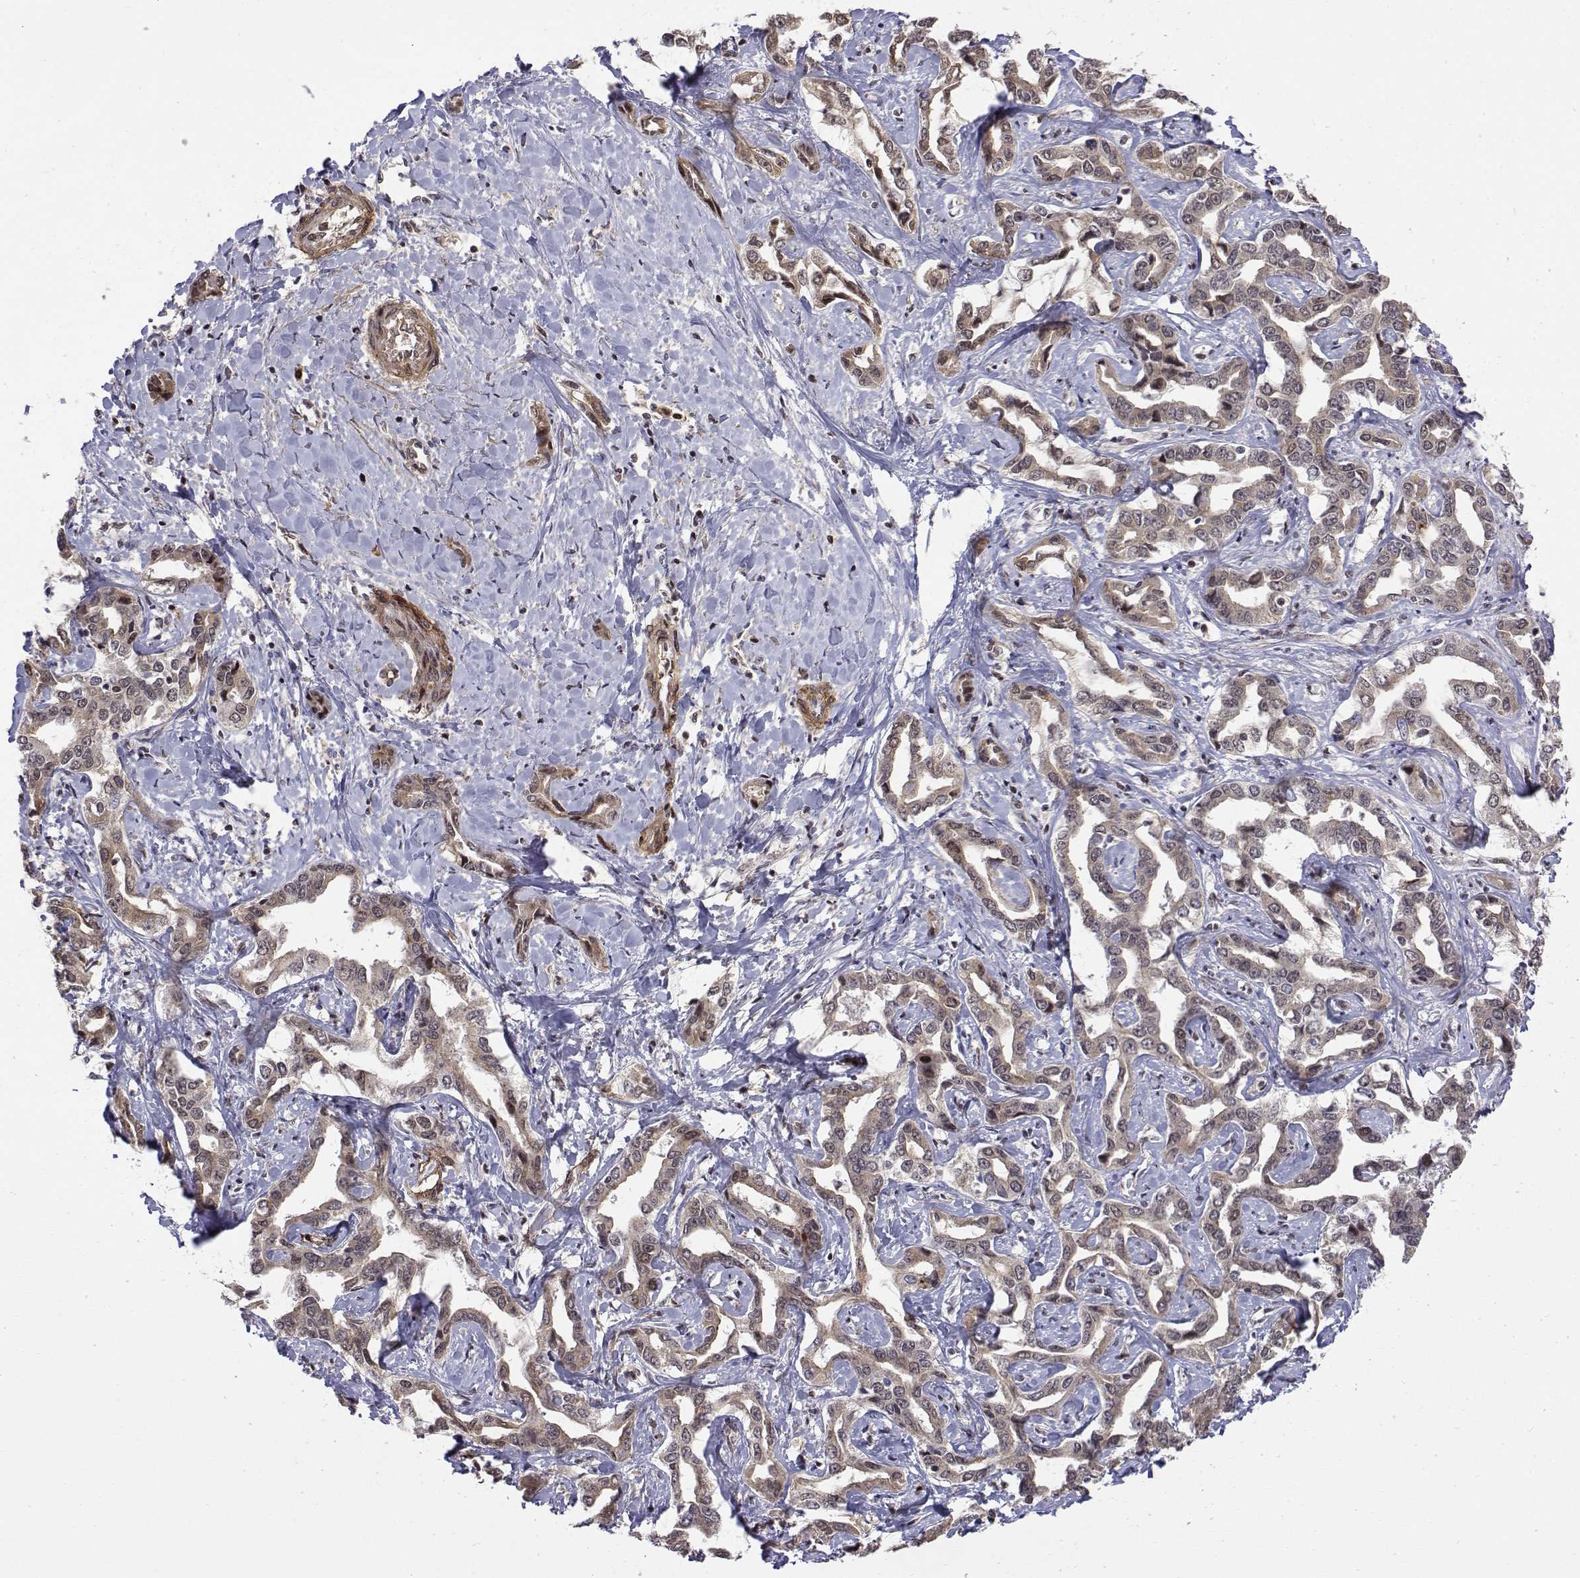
{"staining": {"intensity": "weak", "quantity": "25%-75%", "location": "cytoplasmic/membranous"}, "tissue": "liver cancer", "cell_type": "Tumor cells", "image_type": "cancer", "snomed": [{"axis": "morphology", "description": "Cholangiocarcinoma"}, {"axis": "topography", "description": "Liver"}], "caption": "This is a micrograph of immunohistochemistry staining of cholangiocarcinoma (liver), which shows weak positivity in the cytoplasmic/membranous of tumor cells.", "gene": "ITGA7", "patient": {"sex": "male", "age": 59}}